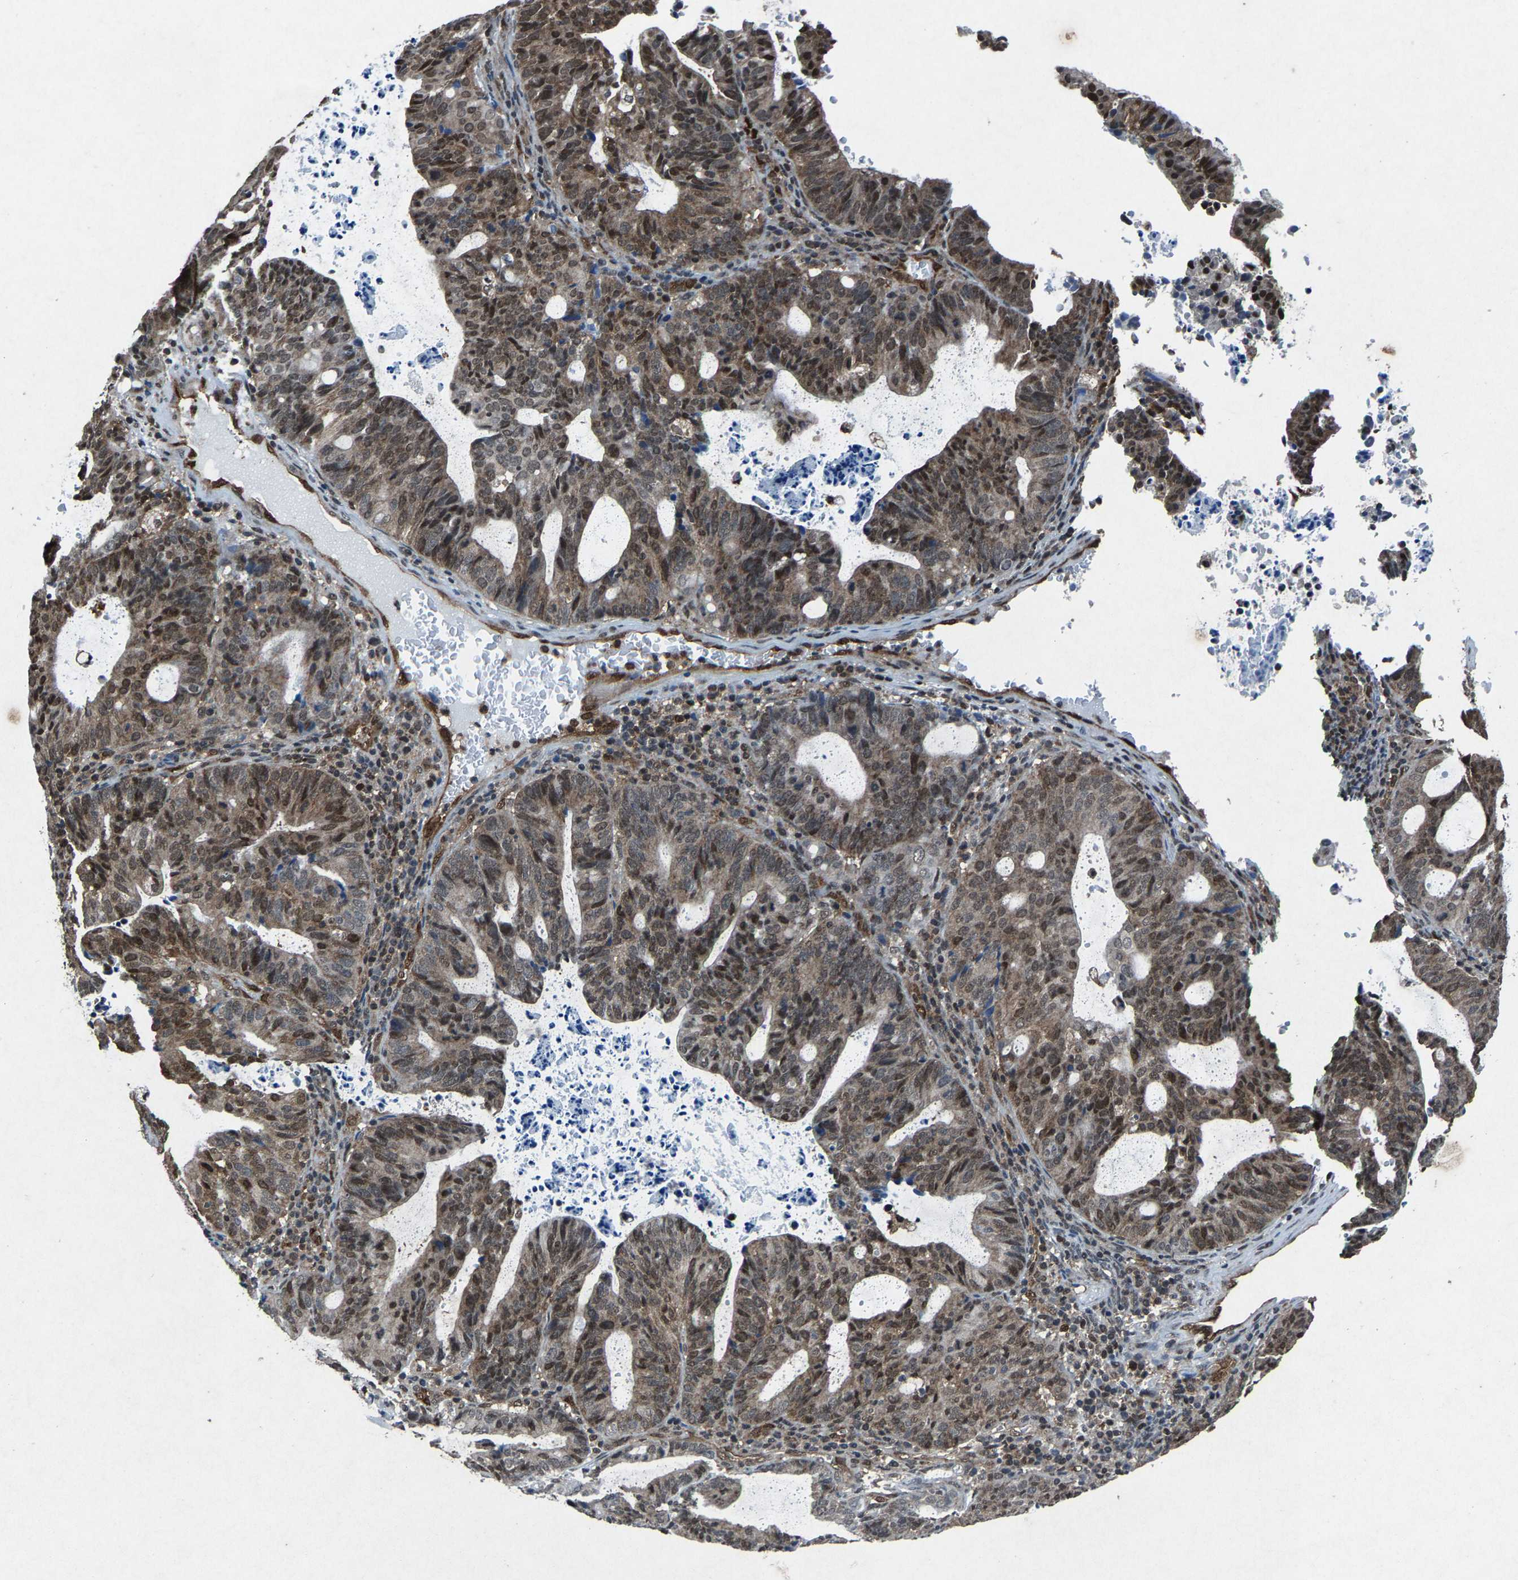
{"staining": {"intensity": "moderate", "quantity": ">75%", "location": "cytoplasmic/membranous,nuclear"}, "tissue": "endometrial cancer", "cell_type": "Tumor cells", "image_type": "cancer", "snomed": [{"axis": "morphology", "description": "Adenocarcinoma, NOS"}, {"axis": "topography", "description": "Uterus"}], "caption": "Adenocarcinoma (endometrial) was stained to show a protein in brown. There is medium levels of moderate cytoplasmic/membranous and nuclear positivity in about >75% of tumor cells.", "gene": "ATXN3", "patient": {"sex": "female", "age": 83}}